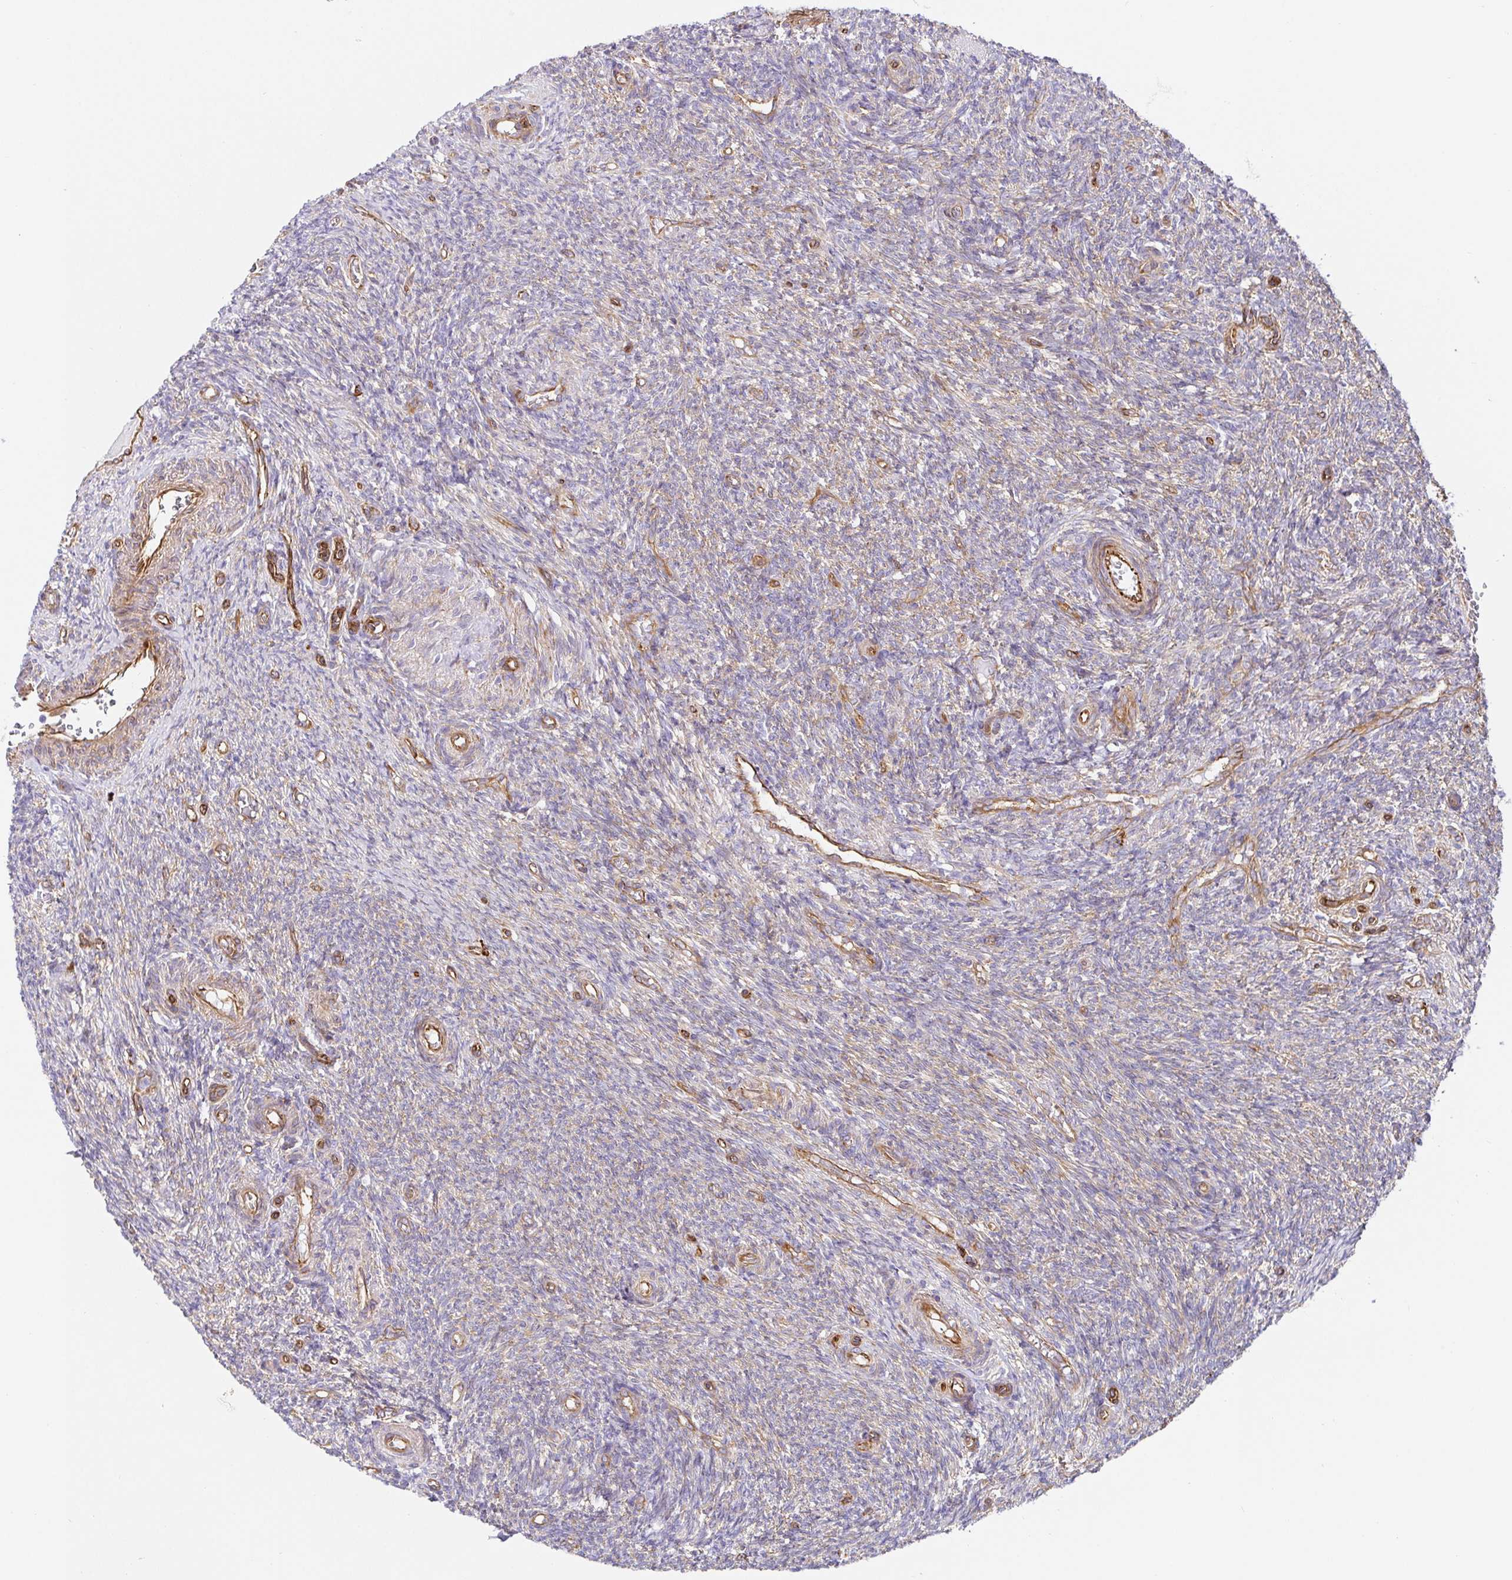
{"staining": {"intensity": "weak", "quantity": "25%-75%", "location": "cytoplasmic/membranous"}, "tissue": "ovary", "cell_type": "Ovarian stroma cells", "image_type": "normal", "snomed": [{"axis": "morphology", "description": "Normal tissue, NOS"}, {"axis": "topography", "description": "Ovary"}], "caption": "Ovary was stained to show a protein in brown. There is low levels of weak cytoplasmic/membranous positivity in approximately 25%-75% of ovarian stroma cells. (IHC, brightfield microscopy, high magnification).", "gene": "DOCK1", "patient": {"sex": "female", "age": 39}}